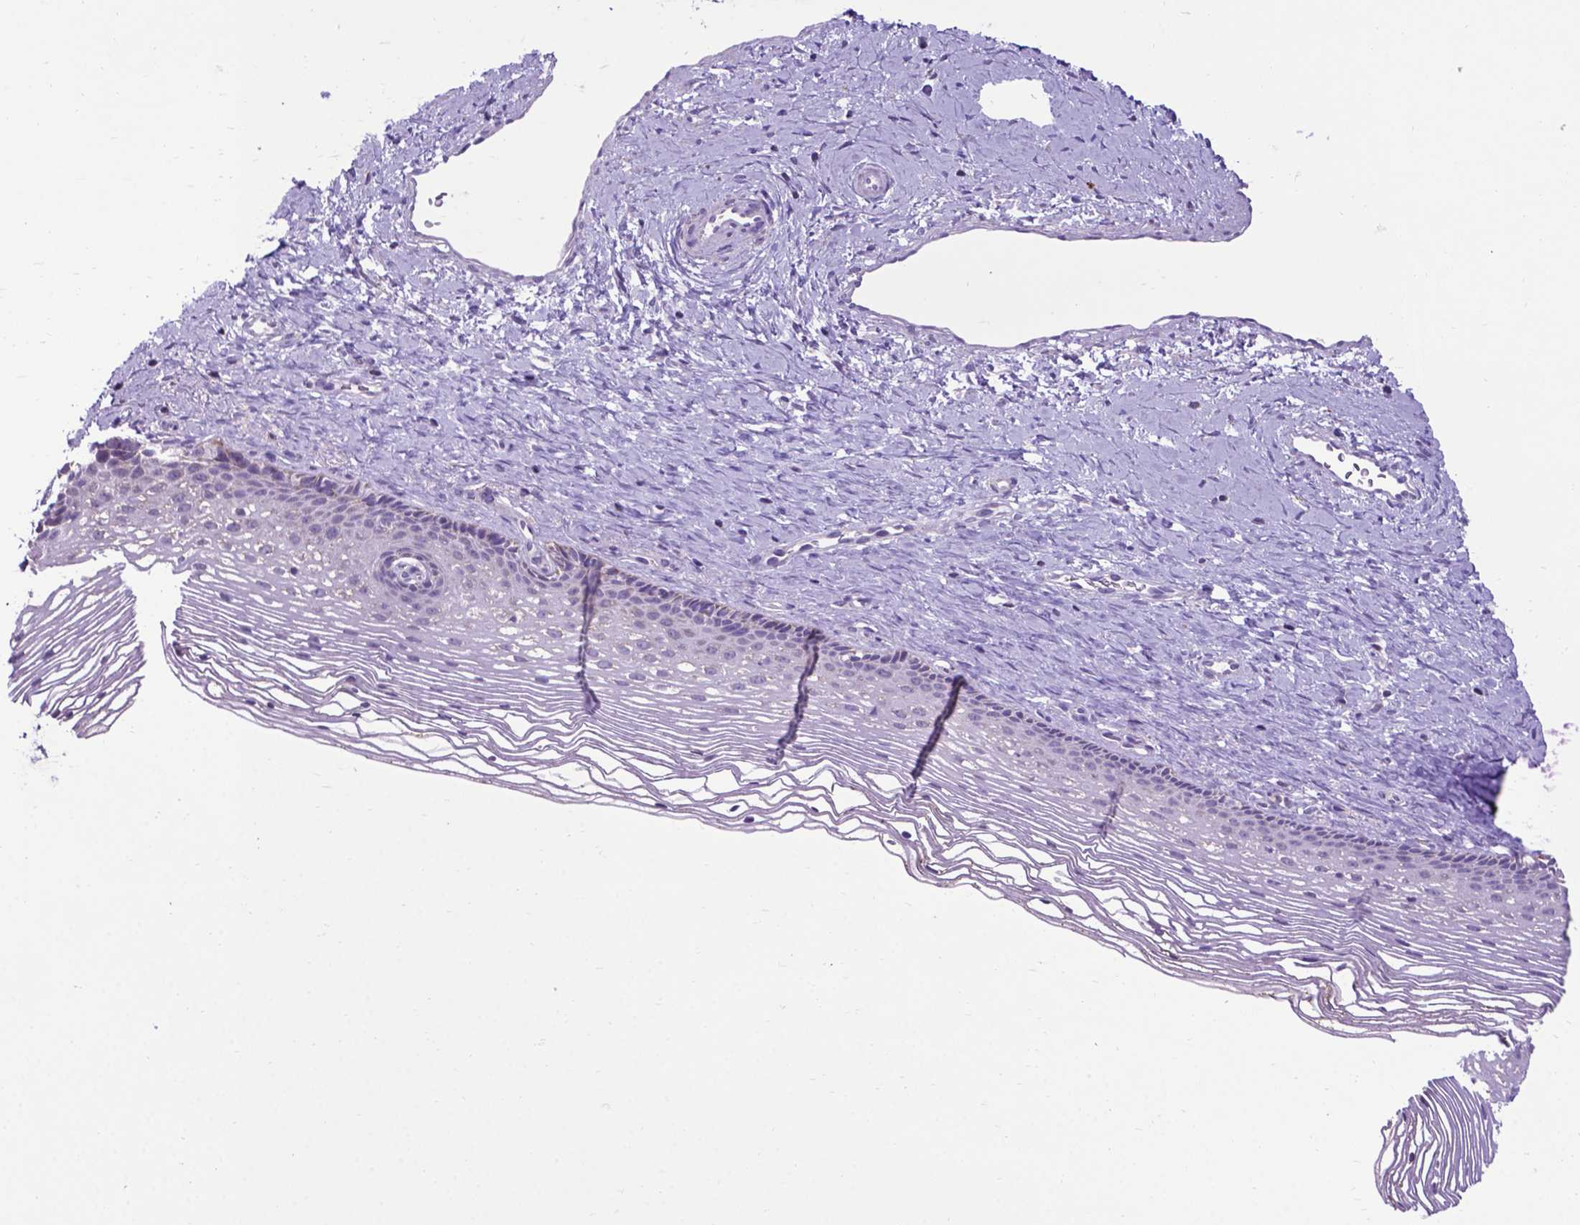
{"staining": {"intensity": "negative", "quantity": "none", "location": "none"}, "tissue": "cervix", "cell_type": "Glandular cells", "image_type": "normal", "snomed": [{"axis": "morphology", "description": "Normal tissue, NOS"}, {"axis": "topography", "description": "Cervix"}], "caption": "High magnification brightfield microscopy of normal cervix stained with DAB (3,3'-diaminobenzidine) (brown) and counterstained with hematoxylin (blue): glandular cells show no significant staining. (Stains: DAB immunohistochemistry with hematoxylin counter stain, Microscopy: brightfield microscopy at high magnification).", "gene": "POU3F3", "patient": {"sex": "female", "age": 34}}